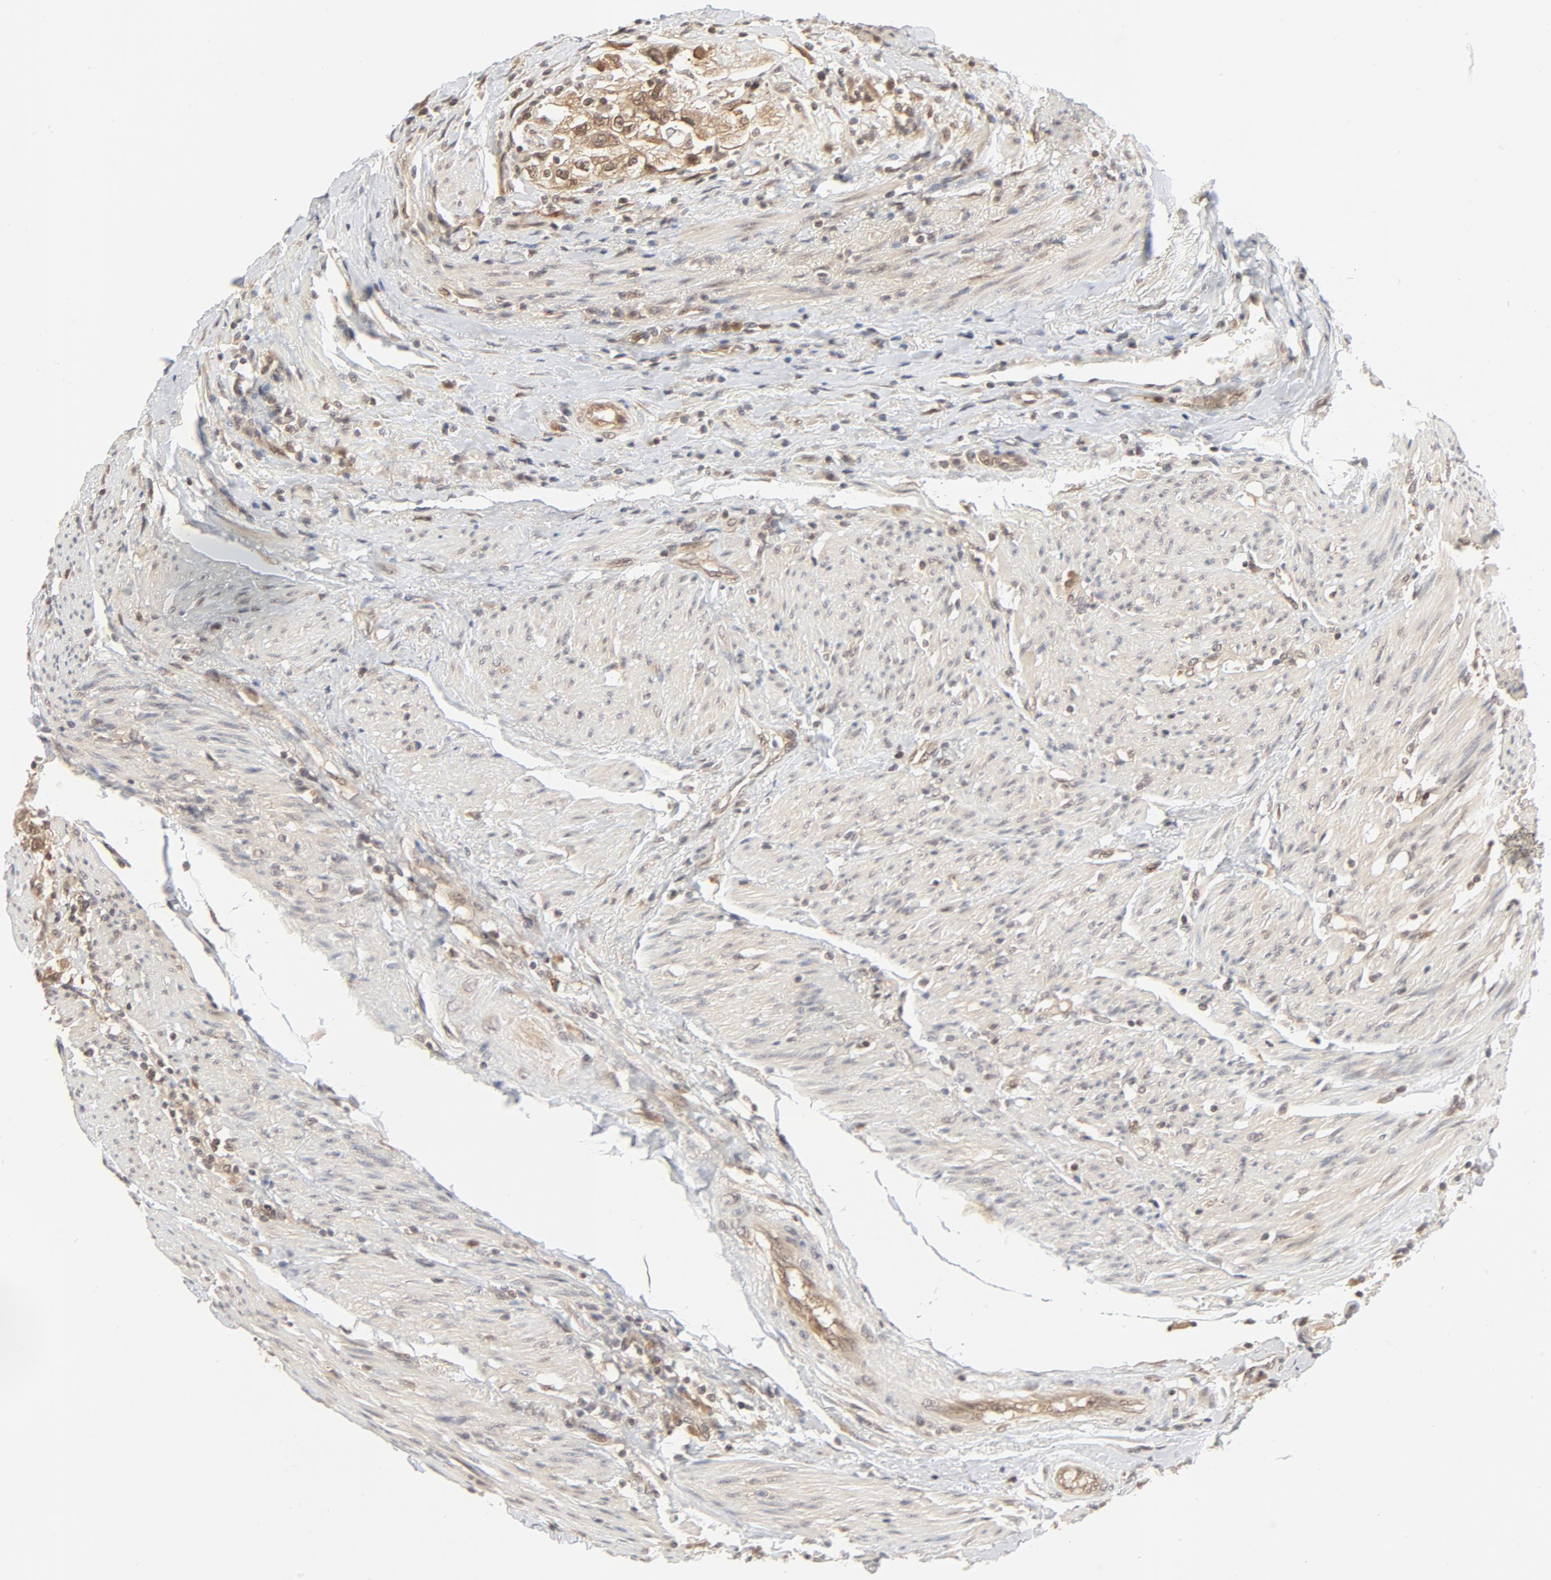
{"staining": {"intensity": "moderate", "quantity": "25%-75%", "location": "cytoplasmic/membranous,nuclear"}, "tissue": "urothelial cancer", "cell_type": "Tumor cells", "image_type": "cancer", "snomed": [{"axis": "morphology", "description": "Urothelial carcinoma, High grade"}, {"axis": "topography", "description": "Urinary bladder"}], "caption": "Human high-grade urothelial carcinoma stained with a protein marker exhibits moderate staining in tumor cells.", "gene": "NEDD8", "patient": {"sex": "female", "age": 80}}